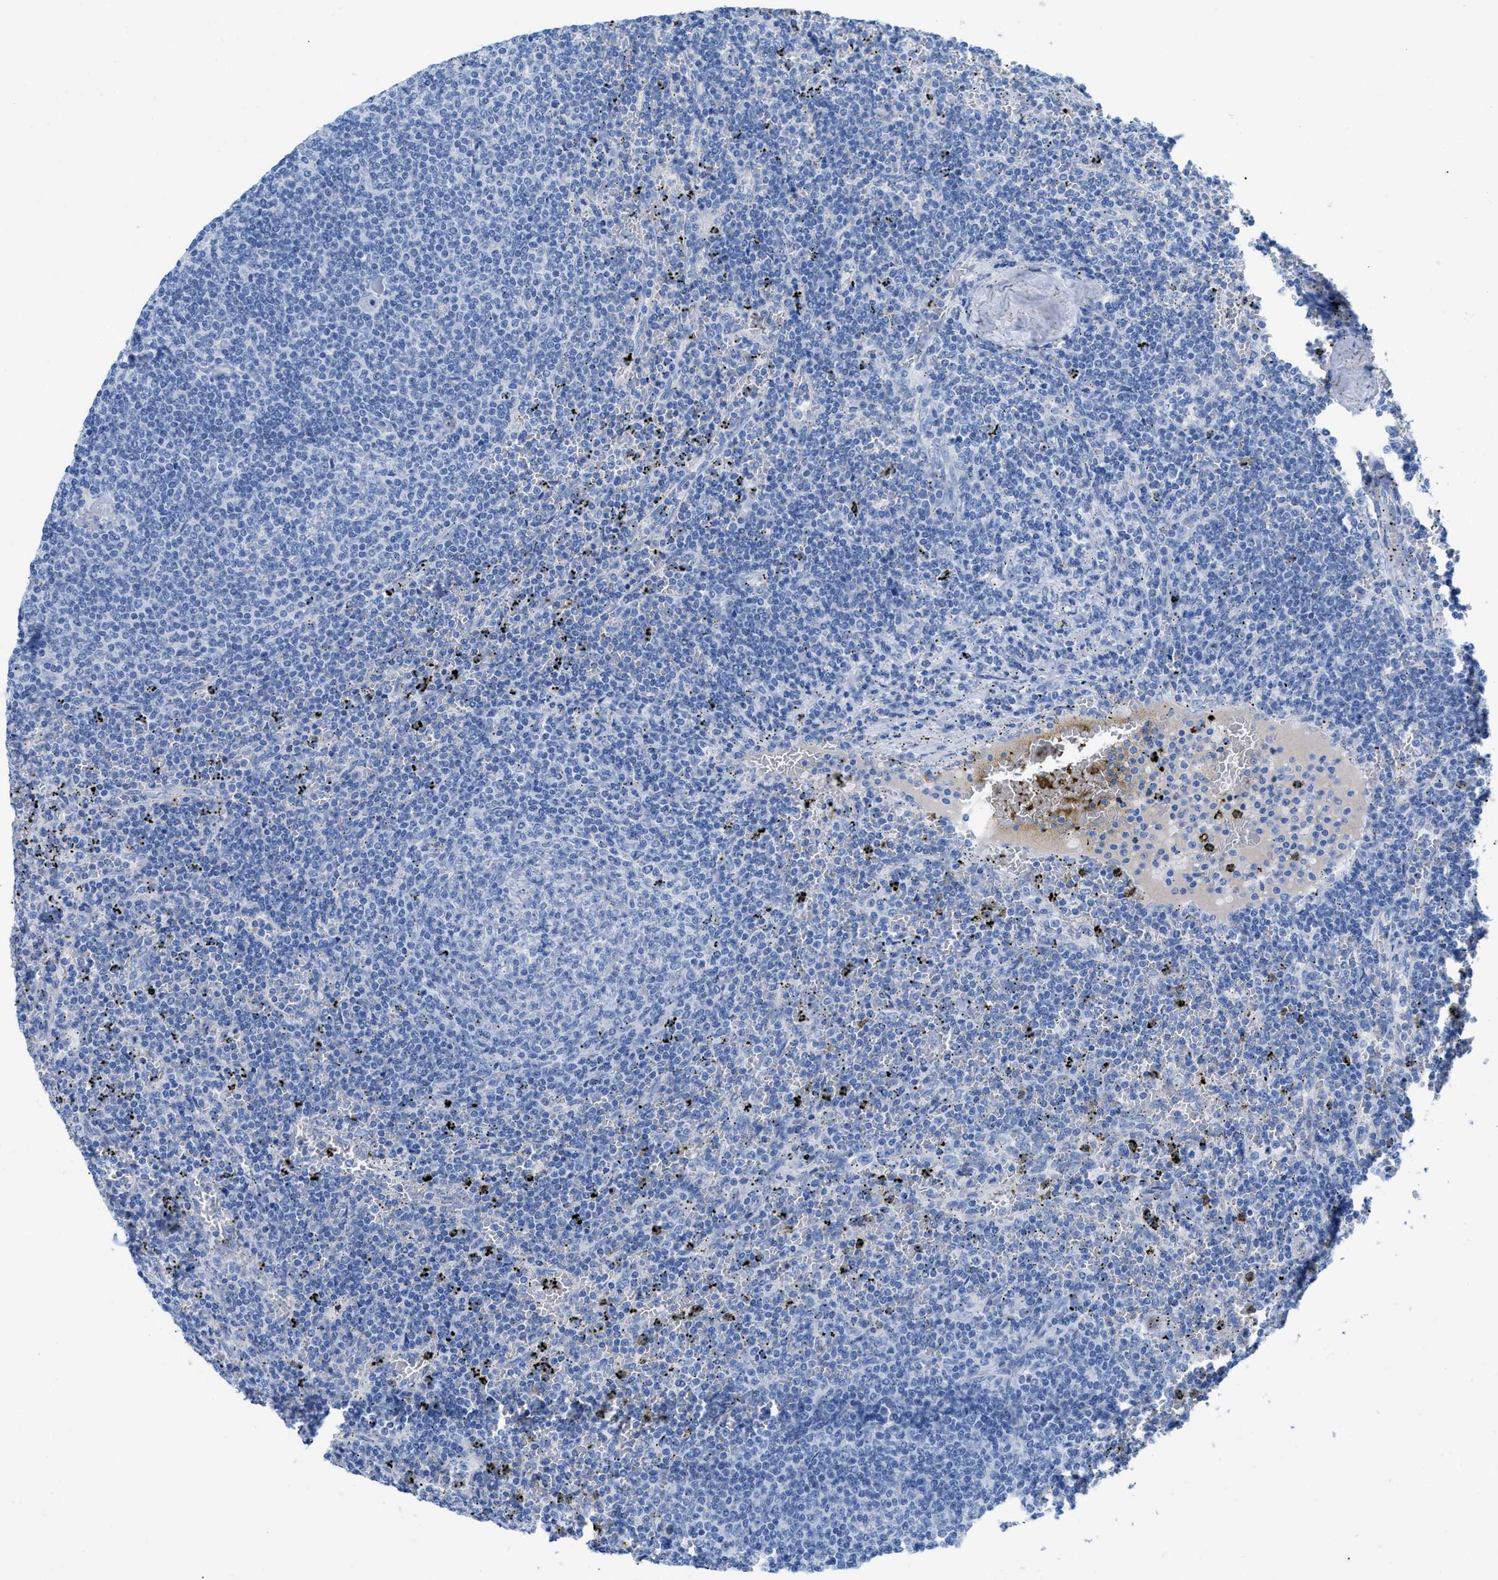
{"staining": {"intensity": "negative", "quantity": "none", "location": "none"}, "tissue": "lymphoma", "cell_type": "Tumor cells", "image_type": "cancer", "snomed": [{"axis": "morphology", "description": "Malignant lymphoma, non-Hodgkin's type, Low grade"}, {"axis": "topography", "description": "Spleen"}], "caption": "This photomicrograph is of malignant lymphoma, non-Hodgkin's type (low-grade) stained with IHC to label a protein in brown with the nuclei are counter-stained blue. There is no staining in tumor cells.", "gene": "ANKFN1", "patient": {"sex": "female", "age": 50}}